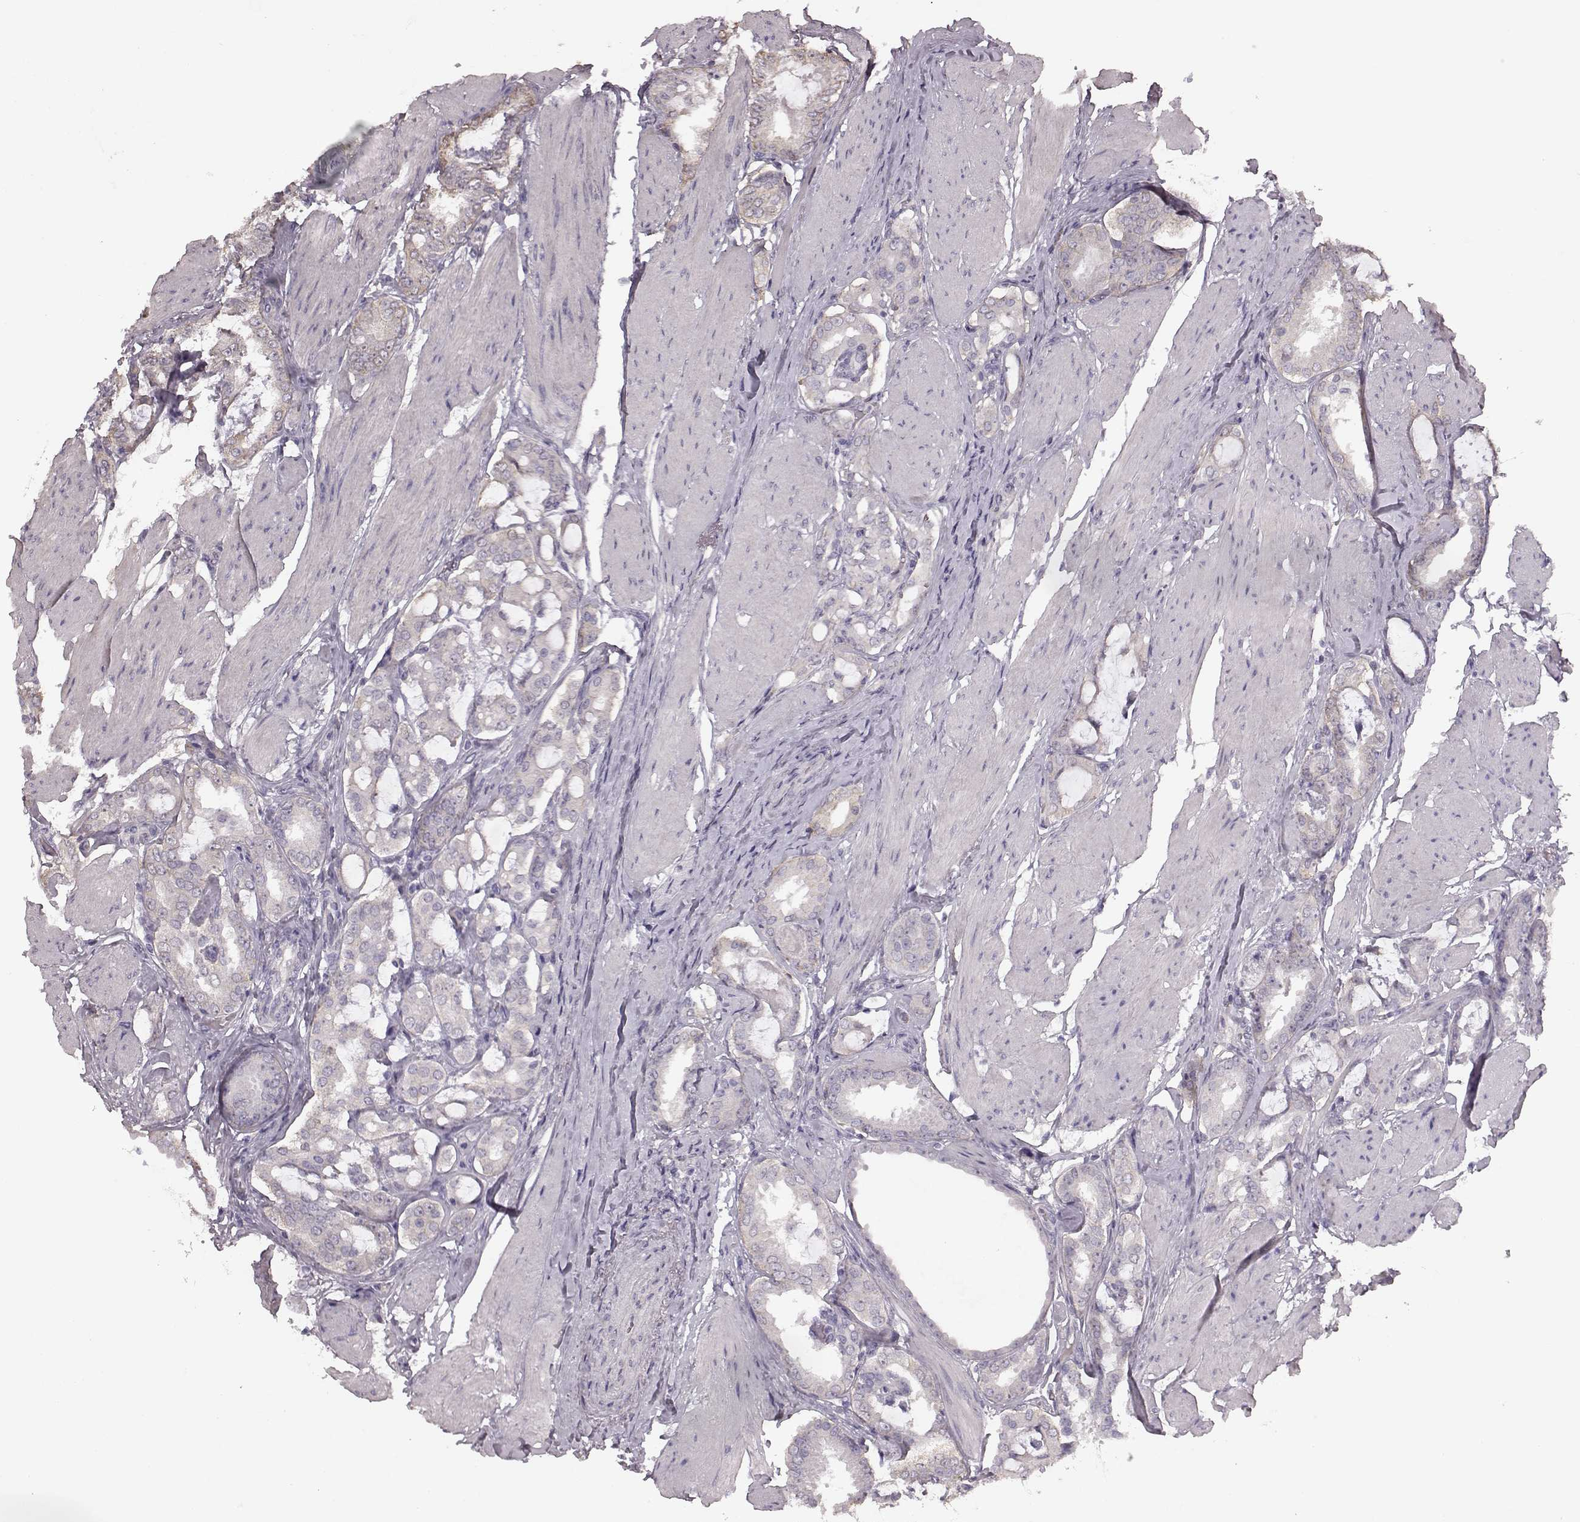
{"staining": {"intensity": "weak", "quantity": "<25%", "location": "cytoplasmic/membranous"}, "tissue": "prostate cancer", "cell_type": "Tumor cells", "image_type": "cancer", "snomed": [{"axis": "morphology", "description": "Adenocarcinoma, High grade"}, {"axis": "topography", "description": "Prostate"}], "caption": "Immunohistochemistry (IHC) photomicrograph of human prostate cancer stained for a protein (brown), which shows no positivity in tumor cells.", "gene": "PDCD1", "patient": {"sex": "male", "age": 63}}